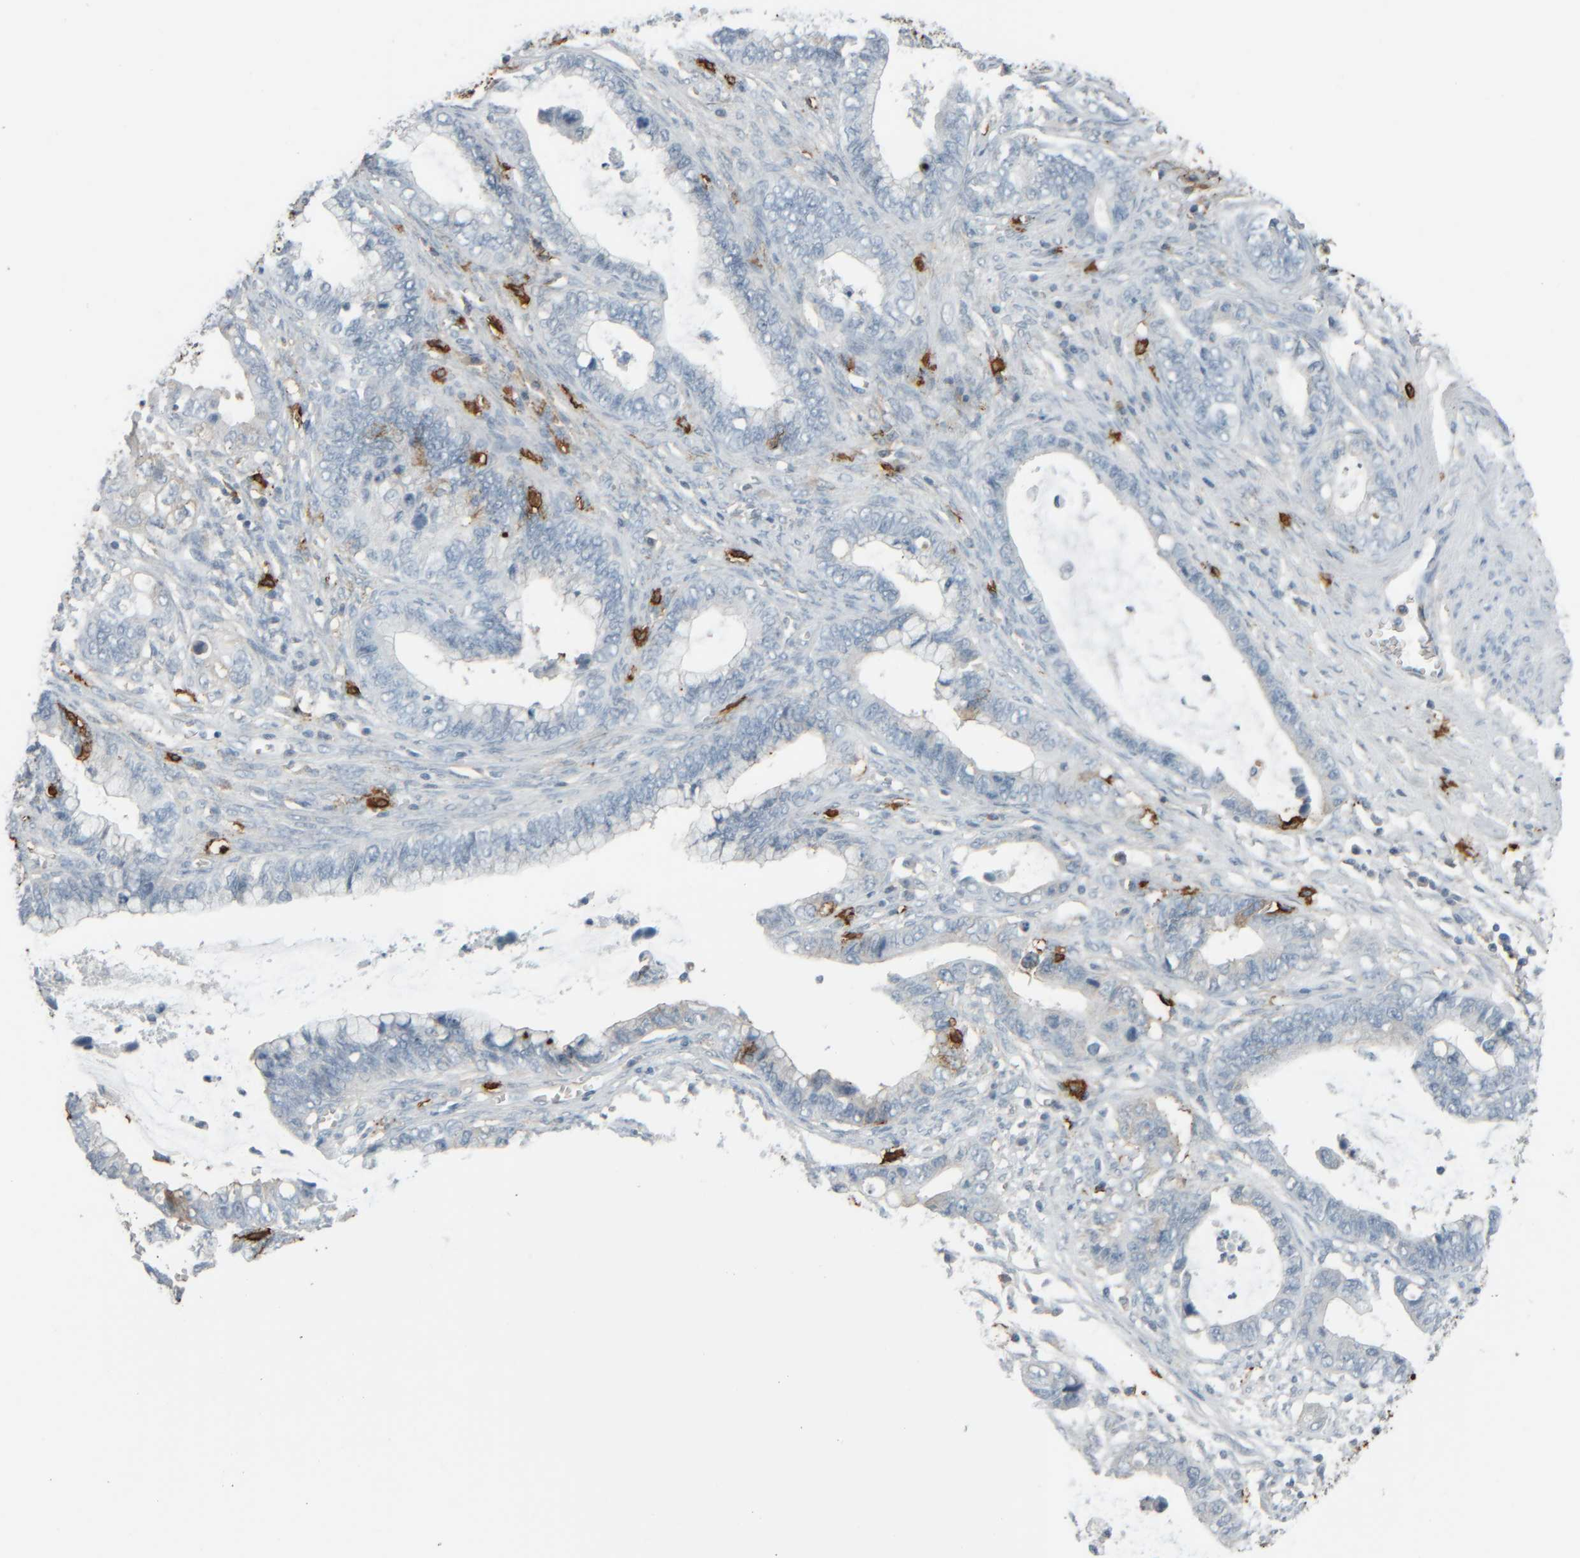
{"staining": {"intensity": "negative", "quantity": "none", "location": "none"}, "tissue": "cervical cancer", "cell_type": "Tumor cells", "image_type": "cancer", "snomed": [{"axis": "morphology", "description": "Adenocarcinoma, NOS"}, {"axis": "topography", "description": "Cervix"}], "caption": "Protein analysis of cervical cancer shows no significant staining in tumor cells.", "gene": "TPSAB1", "patient": {"sex": "female", "age": 44}}